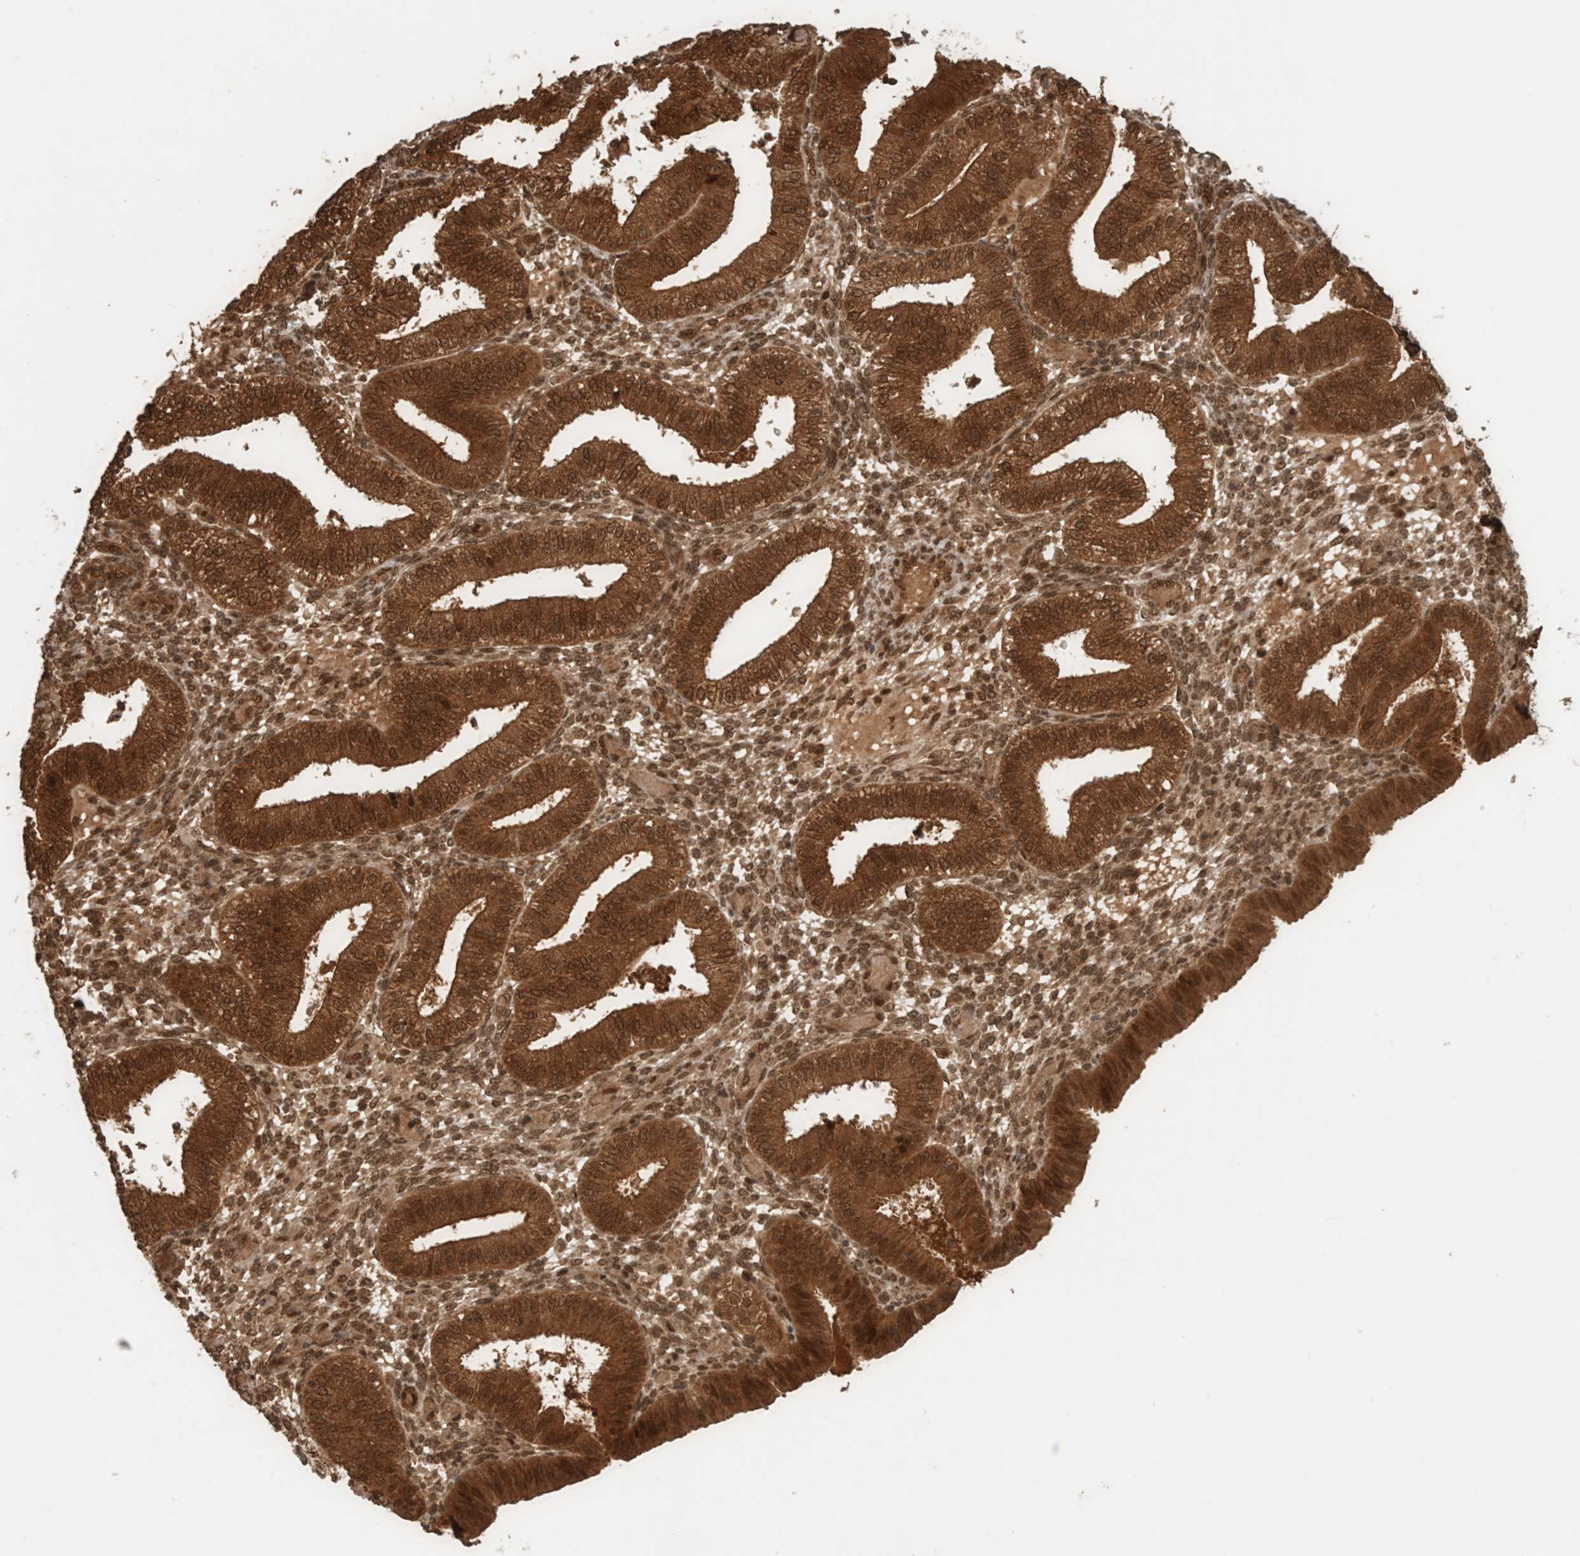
{"staining": {"intensity": "moderate", "quantity": ">75%", "location": "nuclear"}, "tissue": "endometrium", "cell_type": "Cells in endometrial stroma", "image_type": "normal", "snomed": [{"axis": "morphology", "description": "Normal tissue, NOS"}, {"axis": "topography", "description": "Endometrium"}], "caption": "A high-resolution photomicrograph shows IHC staining of normal endometrium, which demonstrates moderate nuclear positivity in approximately >75% of cells in endometrial stroma.", "gene": "CNTROB", "patient": {"sex": "female", "age": 39}}